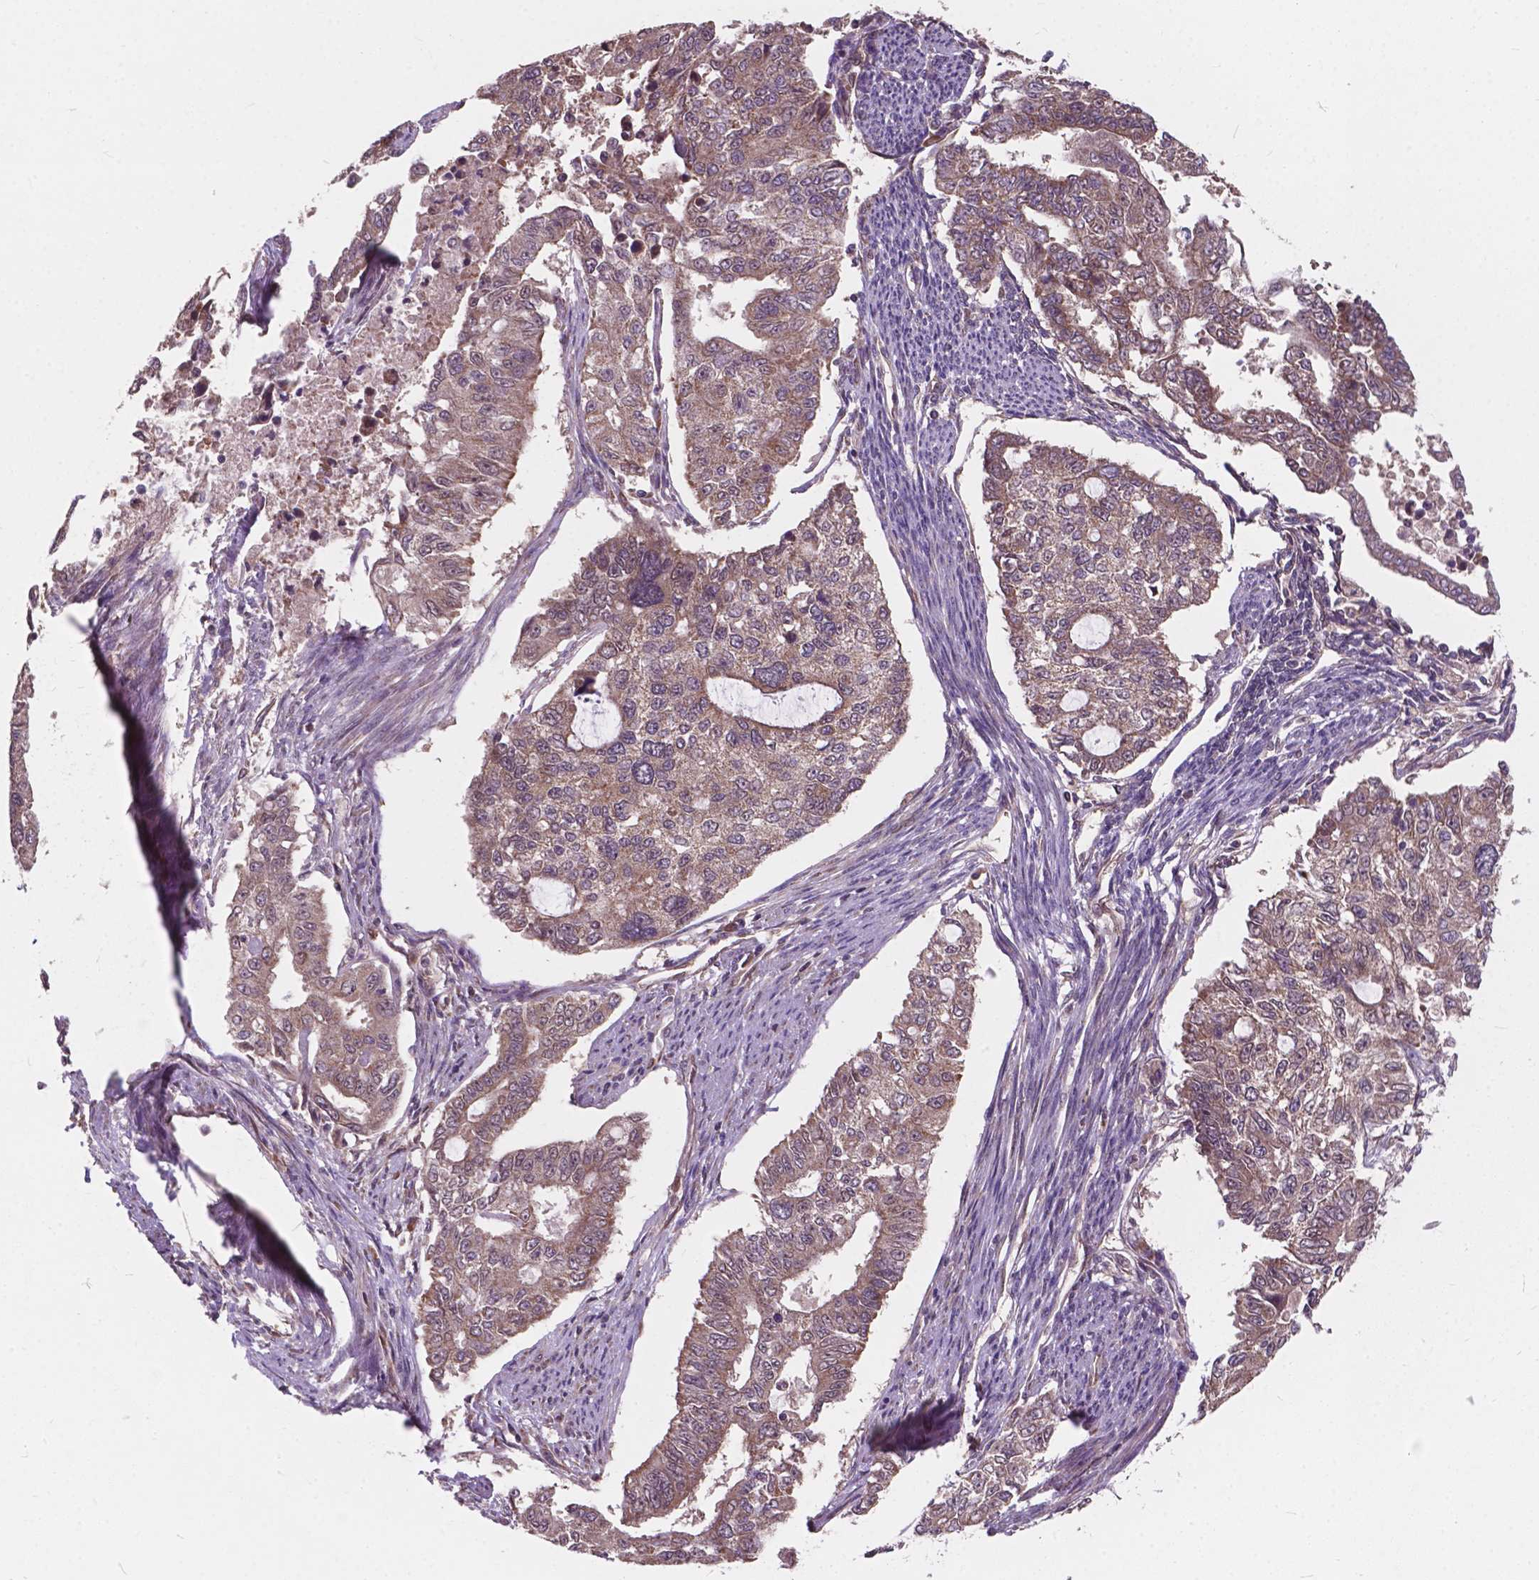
{"staining": {"intensity": "weak", "quantity": "25%-75%", "location": "cytoplasmic/membranous"}, "tissue": "endometrial cancer", "cell_type": "Tumor cells", "image_type": "cancer", "snomed": [{"axis": "morphology", "description": "Adenocarcinoma, NOS"}, {"axis": "topography", "description": "Uterus"}], "caption": "Adenocarcinoma (endometrial) stained for a protein demonstrates weak cytoplasmic/membranous positivity in tumor cells.", "gene": "MRPL33", "patient": {"sex": "female", "age": 59}}